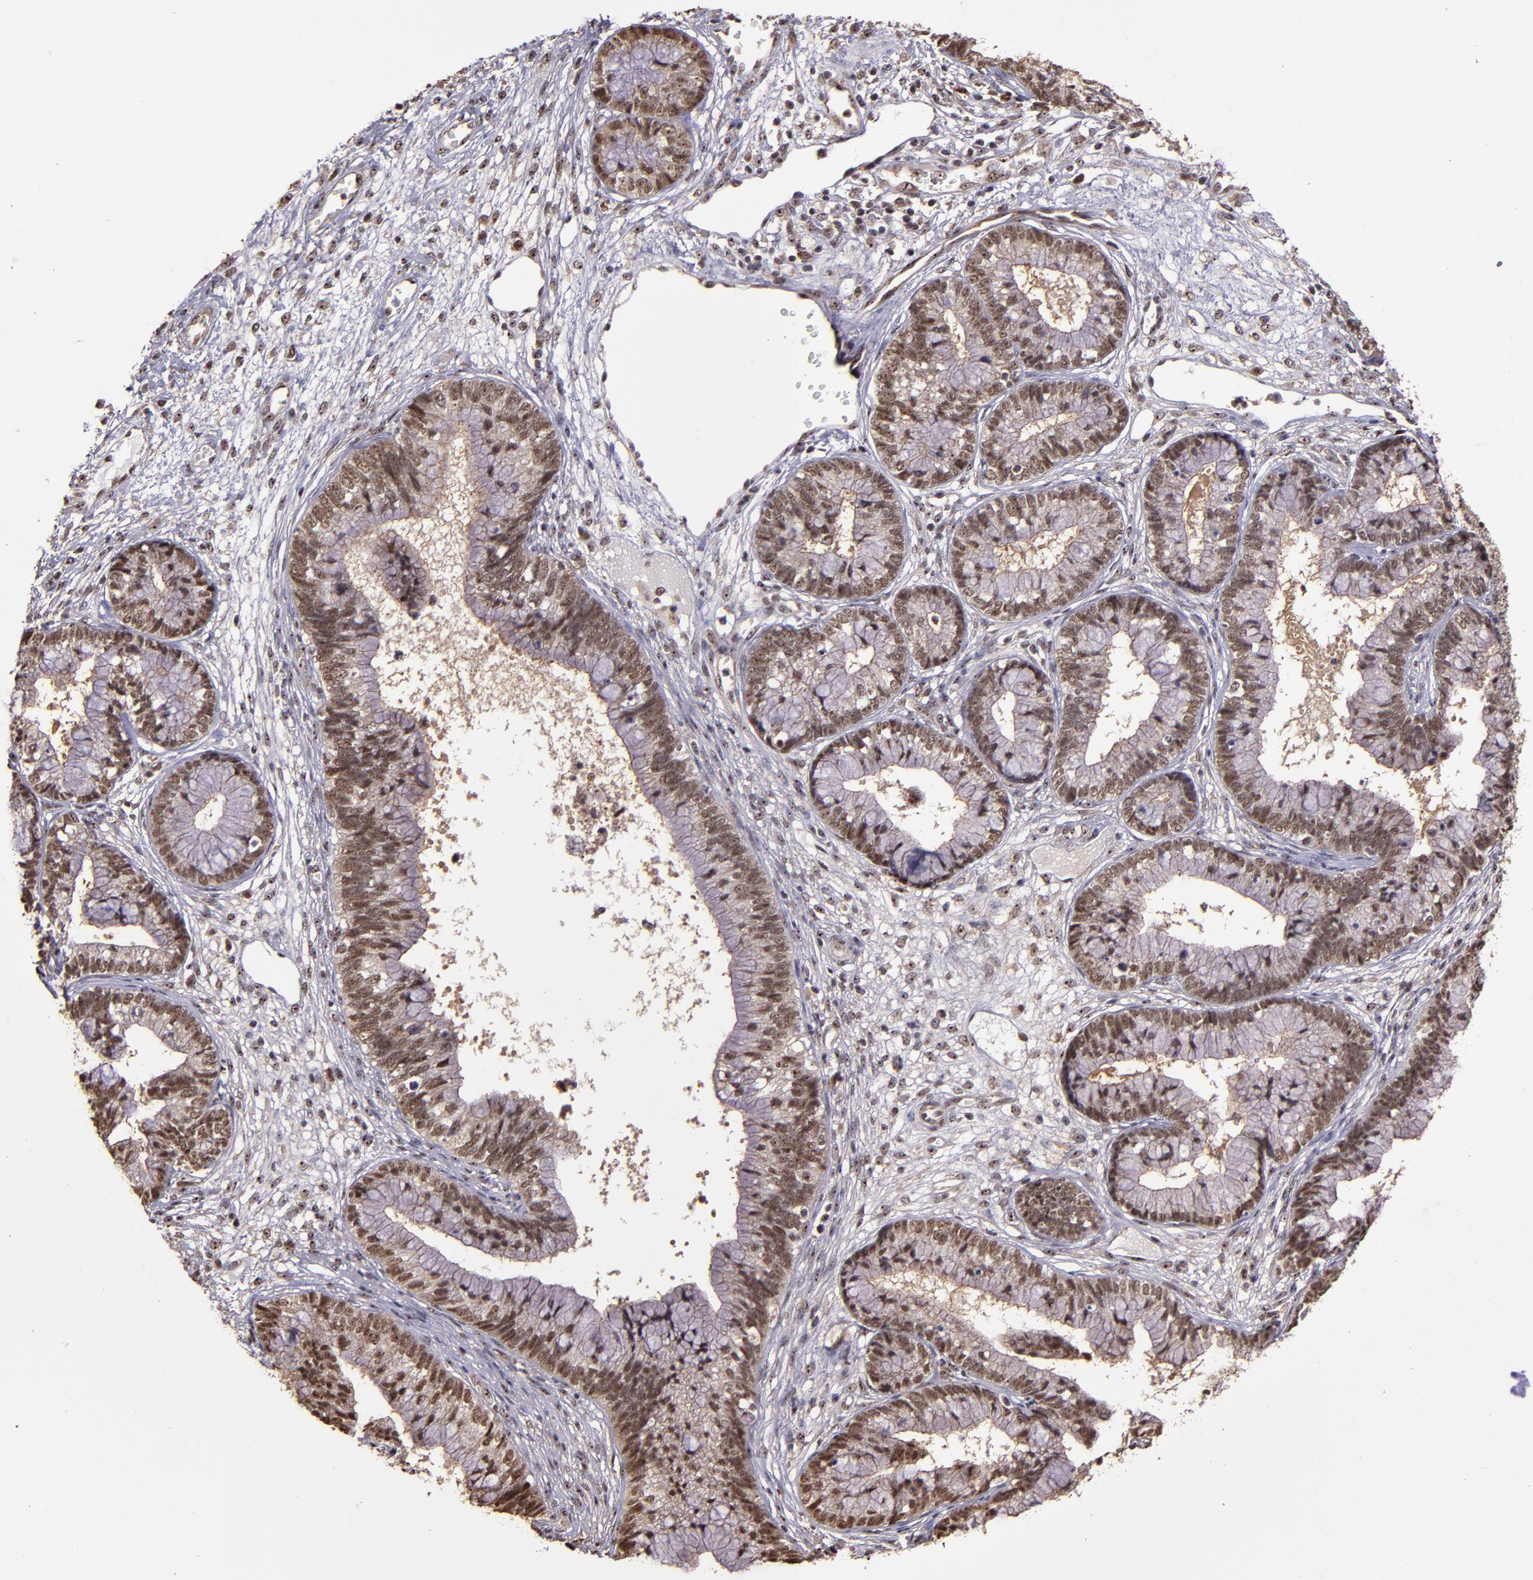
{"staining": {"intensity": "moderate", "quantity": ">75%", "location": "nuclear"}, "tissue": "cervical cancer", "cell_type": "Tumor cells", "image_type": "cancer", "snomed": [{"axis": "morphology", "description": "Adenocarcinoma, NOS"}, {"axis": "topography", "description": "Cervix"}], "caption": "Tumor cells display medium levels of moderate nuclear expression in approximately >75% of cells in adenocarcinoma (cervical).", "gene": "CECR2", "patient": {"sex": "female", "age": 44}}